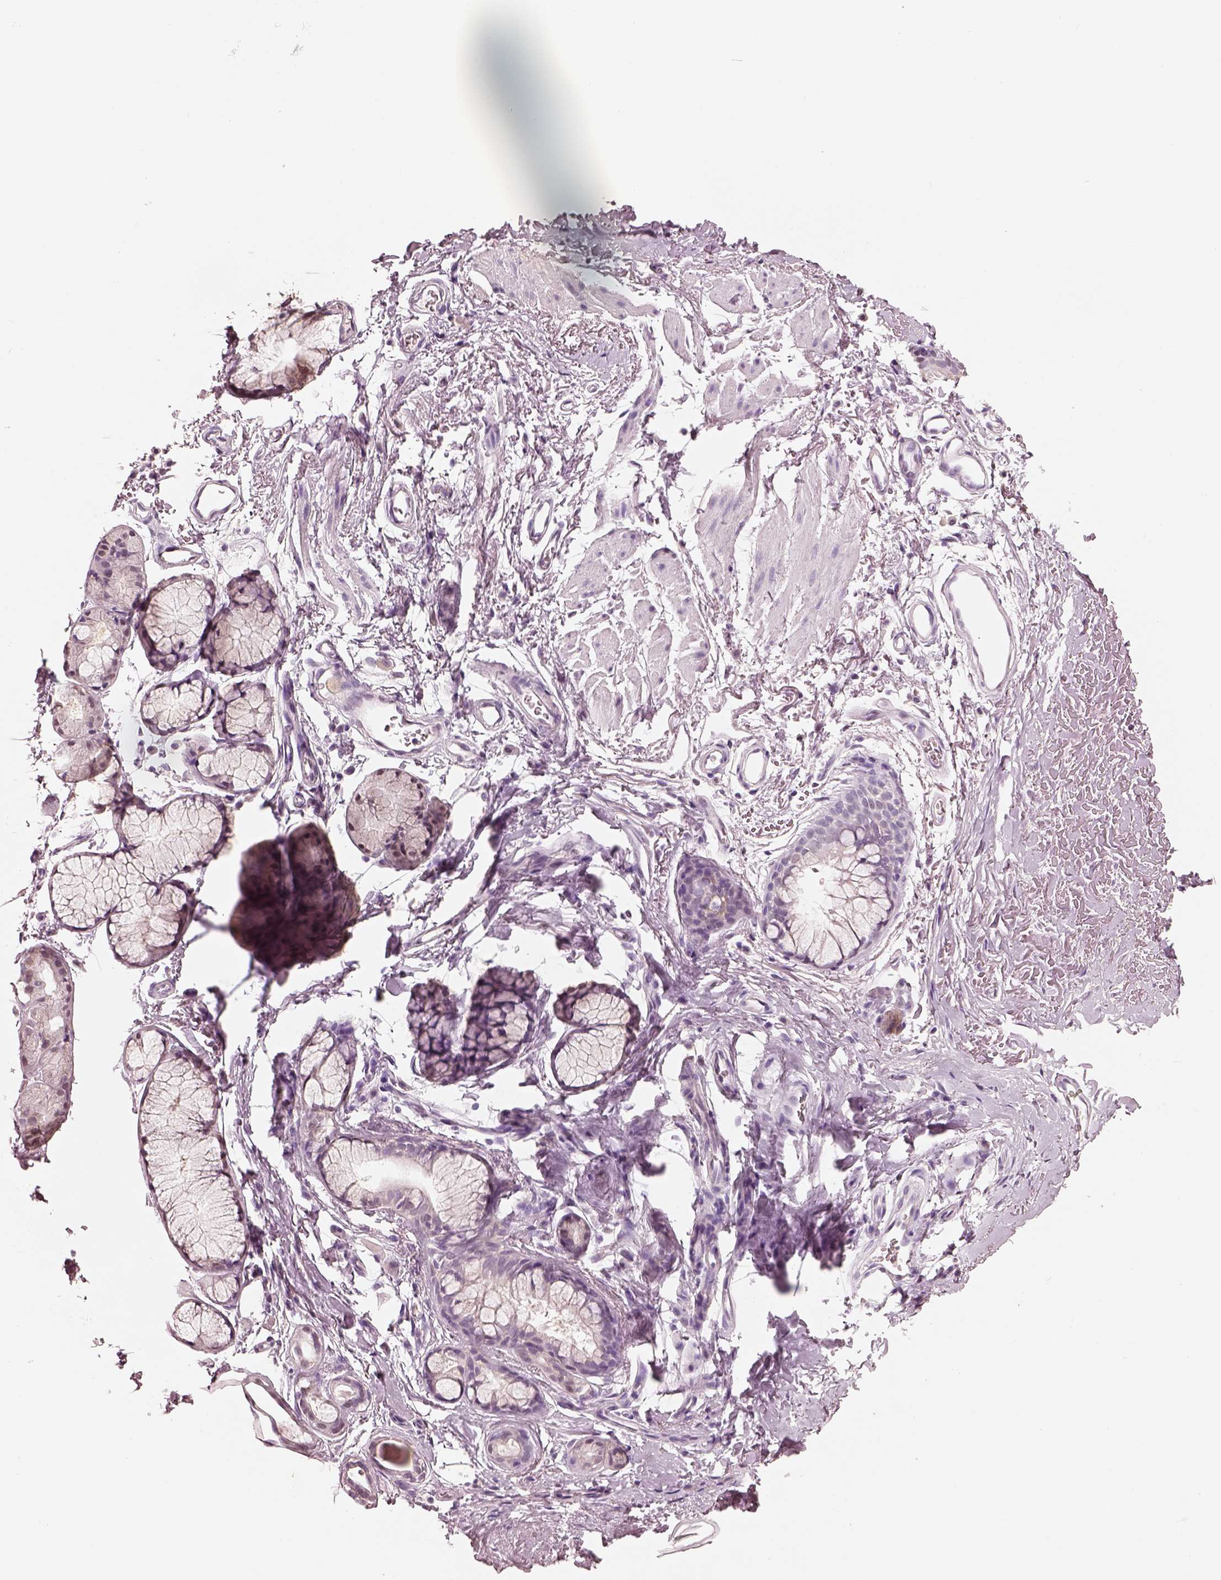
{"staining": {"intensity": "negative", "quantity": "none", "location": "none"}, "tissue": "soft tissue", "cell_type": "Fibroblasts", "image_type": "normal", "snomed": [{"axis": "morphology", "description": "Normal tissue, NOS"}, {"axis": "topography", "description": "Cartilage tissue"}, {"axis": "topography", "description": "Bronchus"}], "caption": "There is no significant staining in fibroblasts of soft tissue. (DAB immunohistochemistry, high magnification).", "gene": "ELSPBP1", "patient": {"sex": "female", "age": 79}}